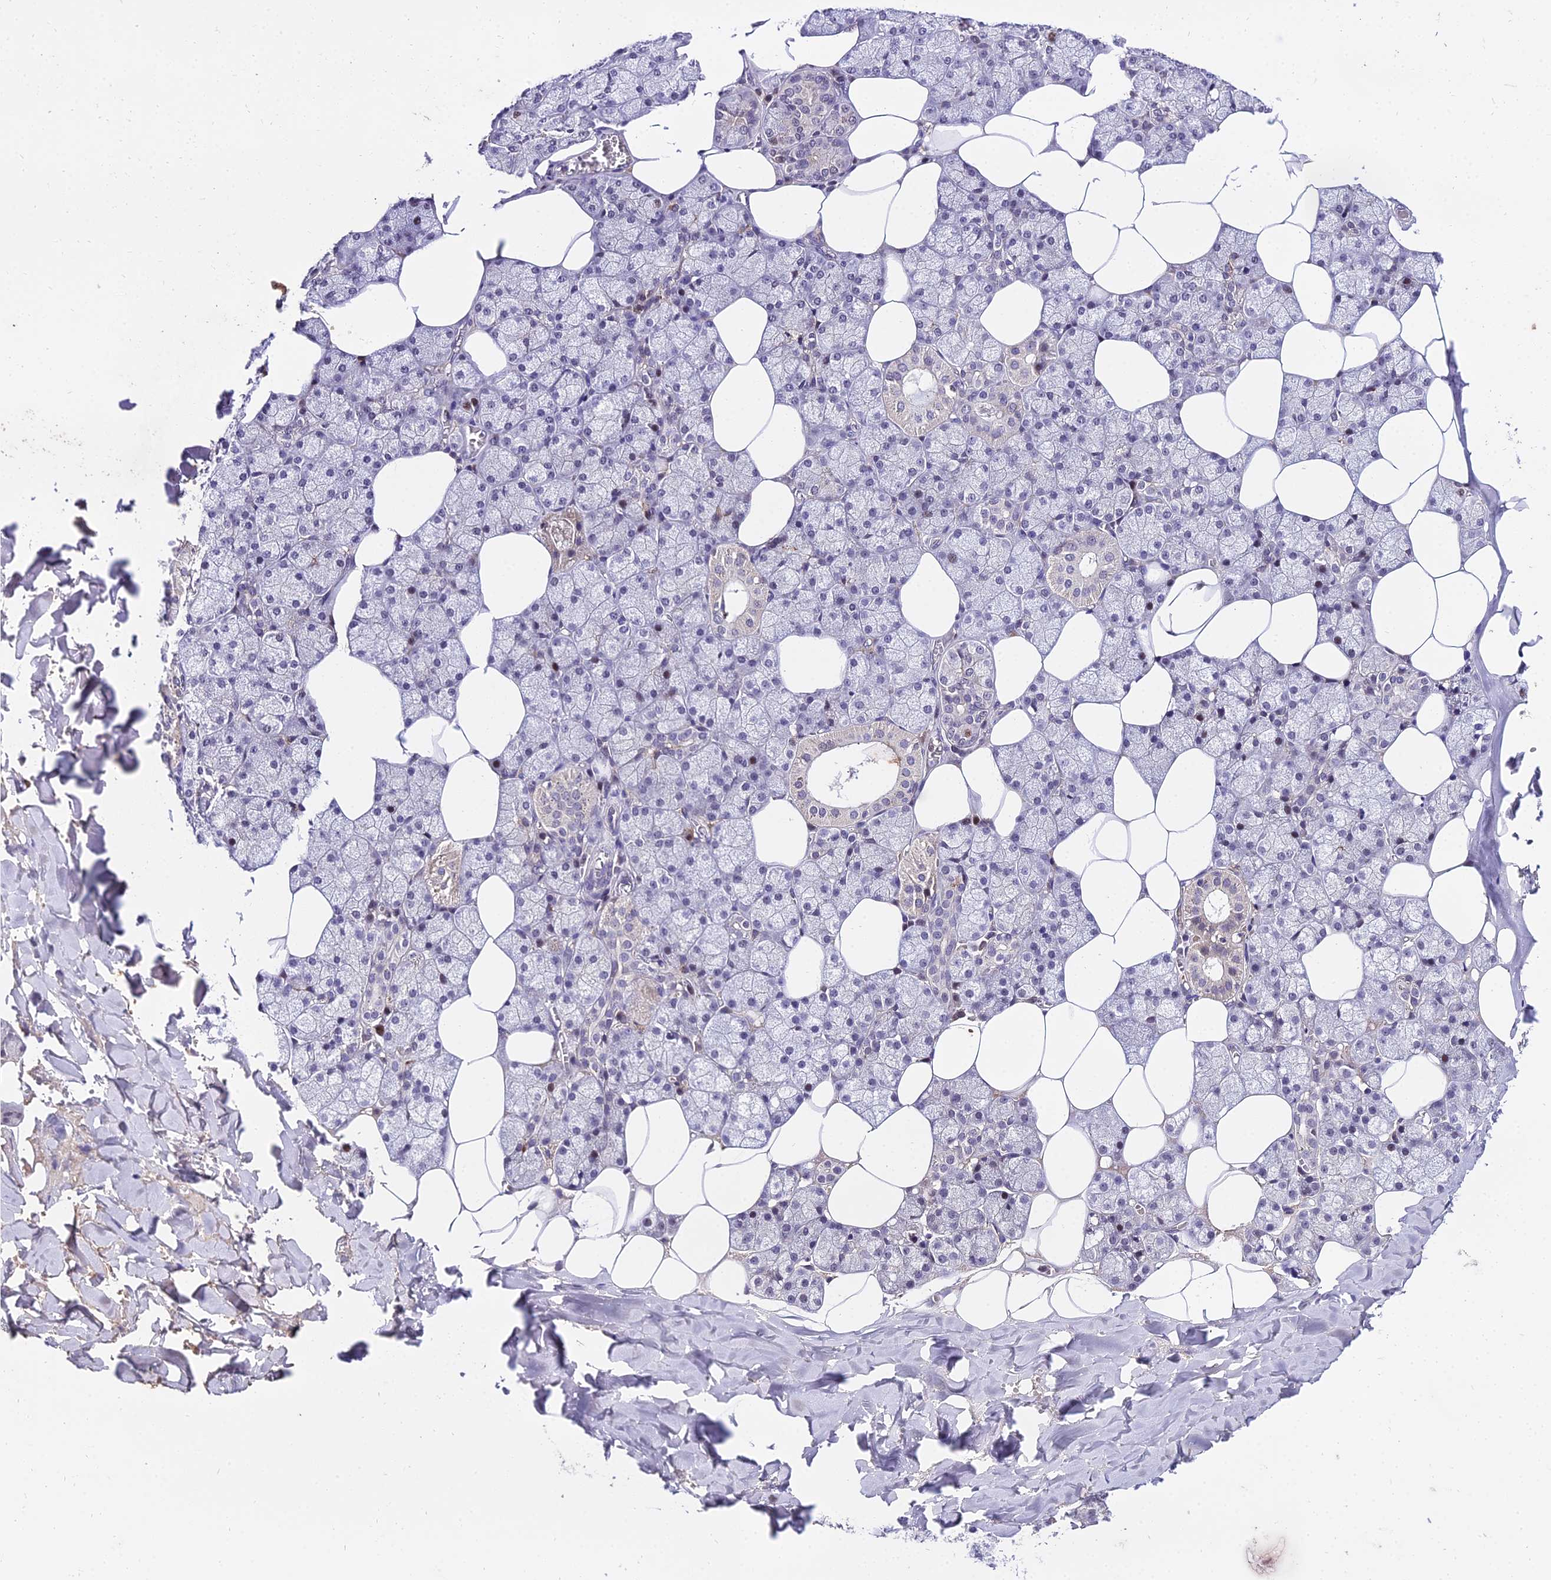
{"staining": {"intensity": "moderate", "quantity": "<25%", "location": "cytoplasmic/membranous,nuclear"}, "tissue": "salivary gland", "cell_type": "Glandular cells", "image_type": "normal", "snomed": [{"axis": "morphology", "description": "Normal tissue, NOS"}, {"axis": "topography", "description": "Salivary gland"}], "caption": "Immunohistochemical staining of unremarkable salivary gland demonstrates moderate cytoplasmic/membranous,nuclear protein expression in about <25% of glandular cells.", "gene": "TRIML2", "patient": {"sex": "male", "age": 62}}